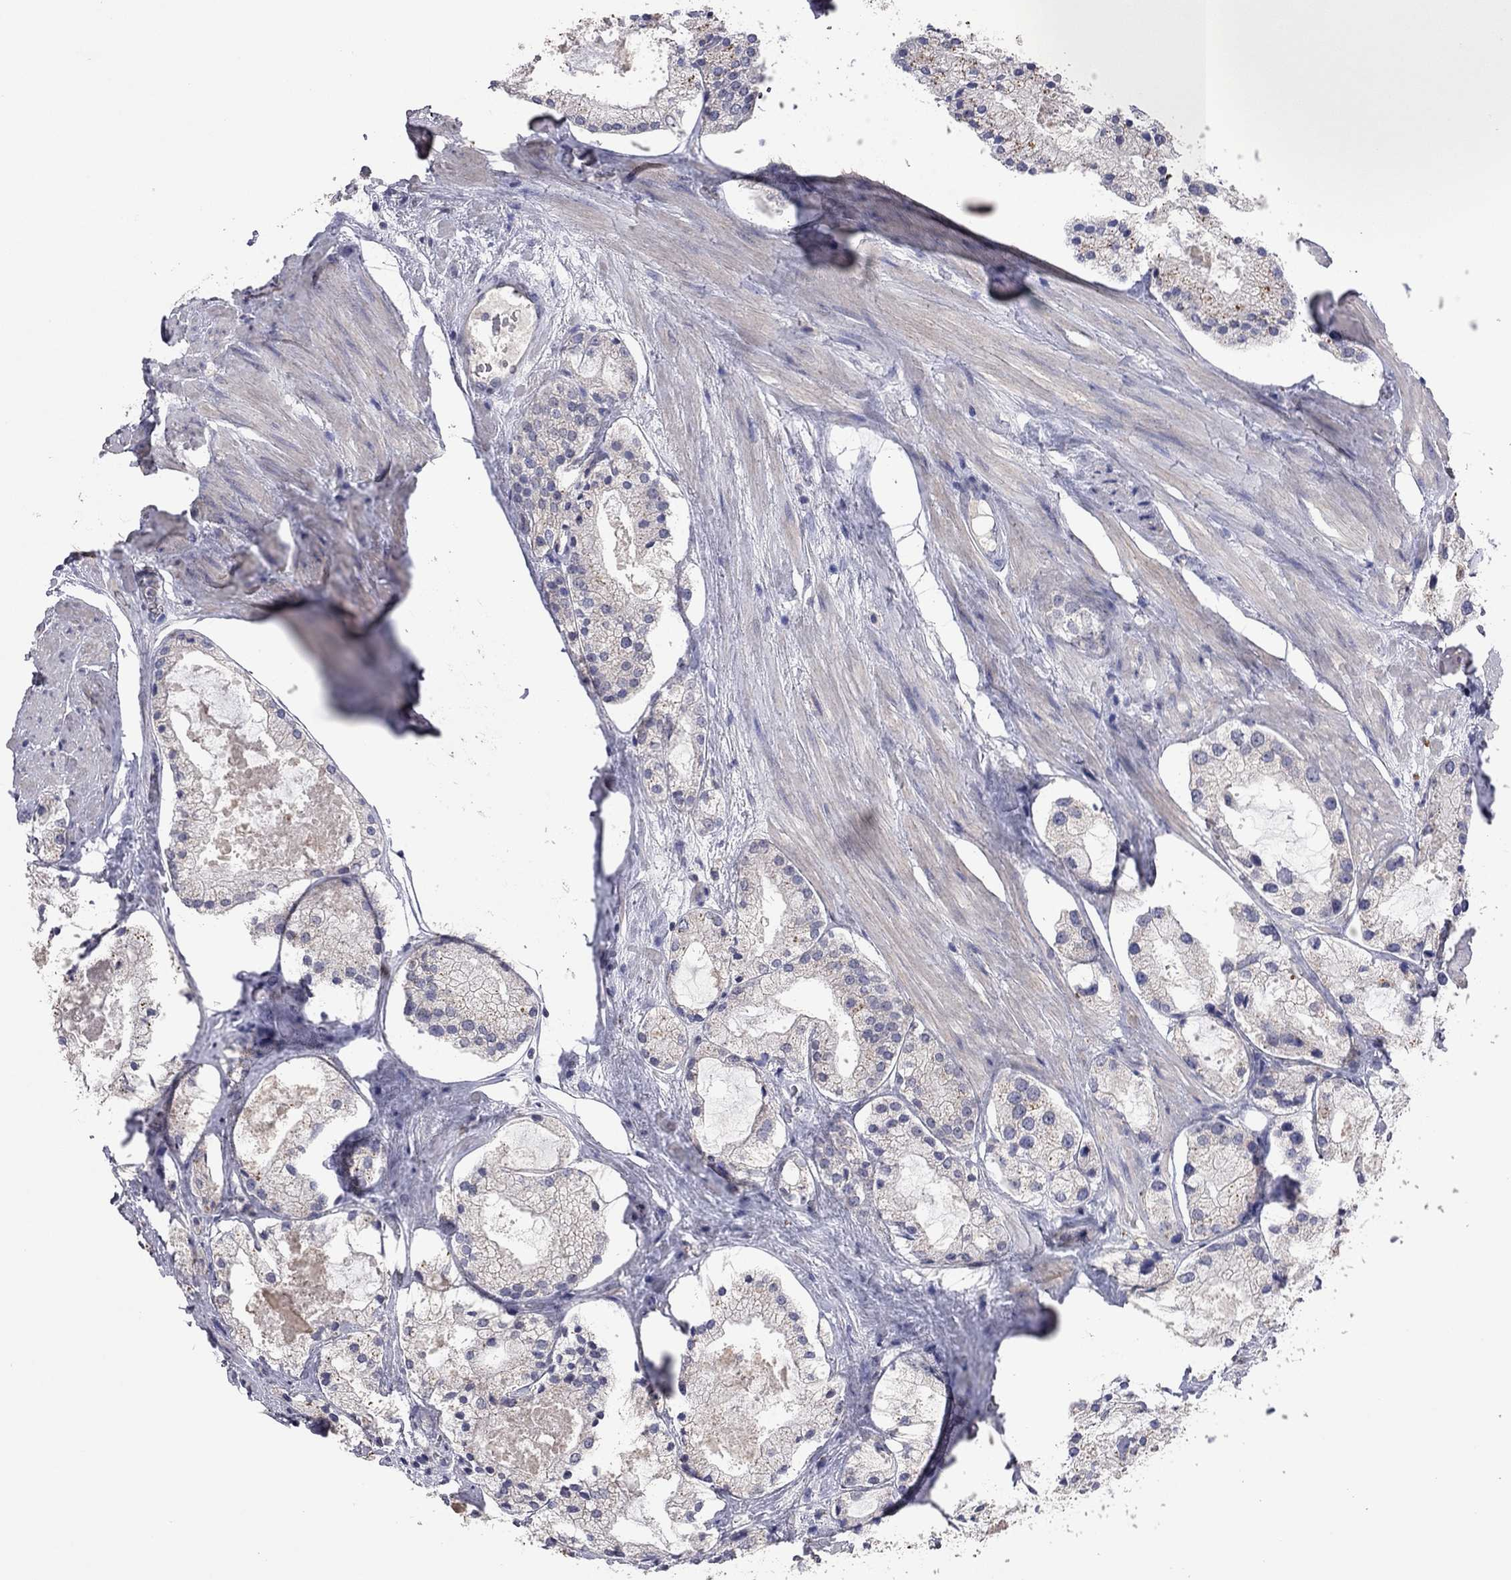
{"staining": {"intensity": "weak", "quantity": "25%-75%", "location": "cytoplasmic/membranous"}, "tissue": "prostate cancer", "cell_type": "Tumor cells", "image_type": "cancer", "snomed": [{"axis": "morphology", "description": "Adenocarcinoma, NOS"}, {"axis": "morphology", "description": "Adenocarcinoma, High grade"}, {"axis": "topography", "description": "Prostate"}], "caption": "This micrograph exhibits immunohistochemistry (IHC) staining of prostate cancer (adenocarcinoma (high-grade)), with low weak cytoplasmic/membranous positivity in approximately 25%-75% of tumor cells.", "gene": "MMP13", "patient": {"sex": "male", "age": 64}}